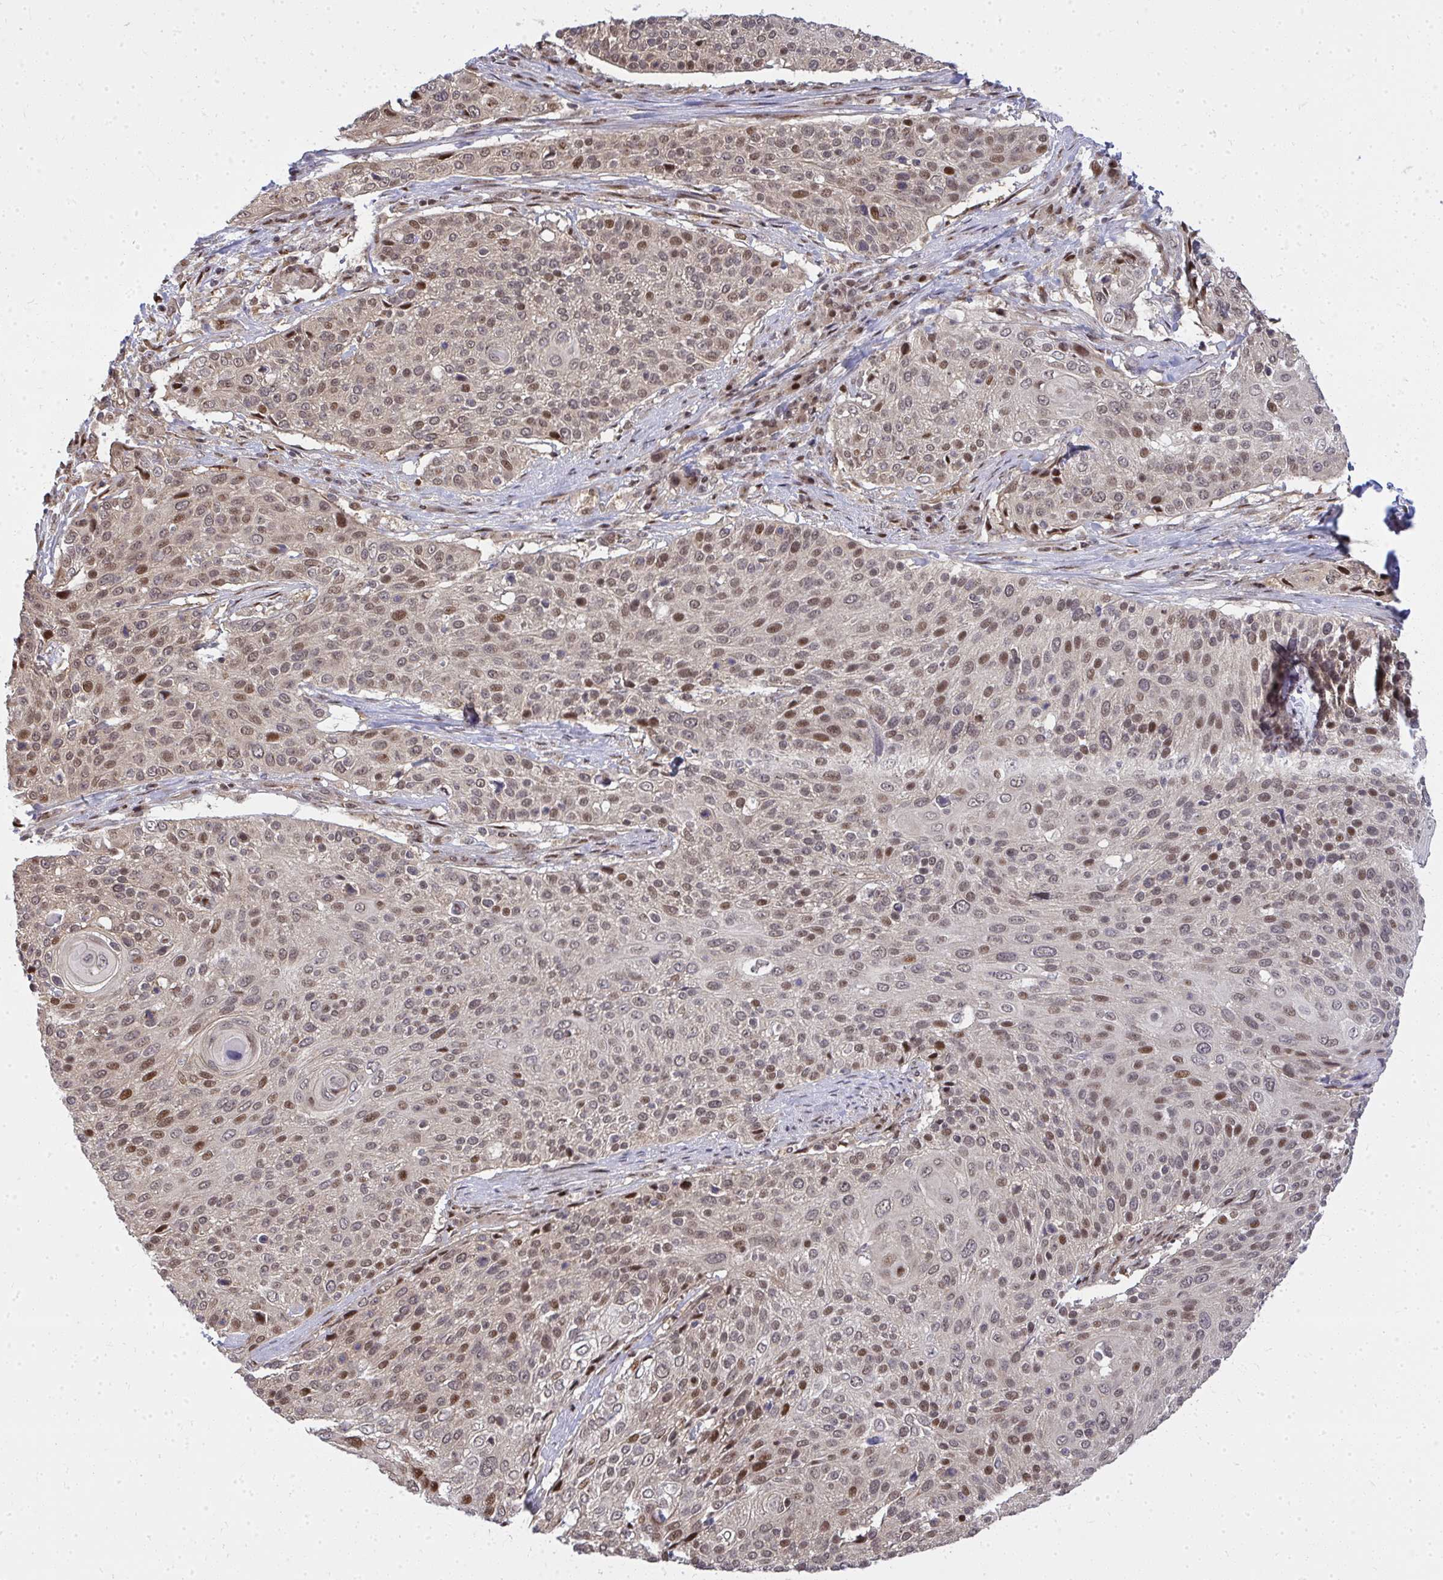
{"staining": {"intensity": "moderate", "quantity": "25%-75%", "location": "nuclear"}, "tissue": "cervical cancer", "cell_type": "Tumor cells", "image_type": "cancer", "snomed": [{"axis": "morphology", "description": "Squamous cell carcinoma, NOS"}, {"axis": "topography", "description": "Cervix"}], "caption": "Human squamous cell carcinoma (cervical) stained for a protein (brown) reveals moderate nuclear positive expression in about 25%-75% of tumor cells.", "gene": "PIGY", "patient": {"sex": "female", "age": 31}}